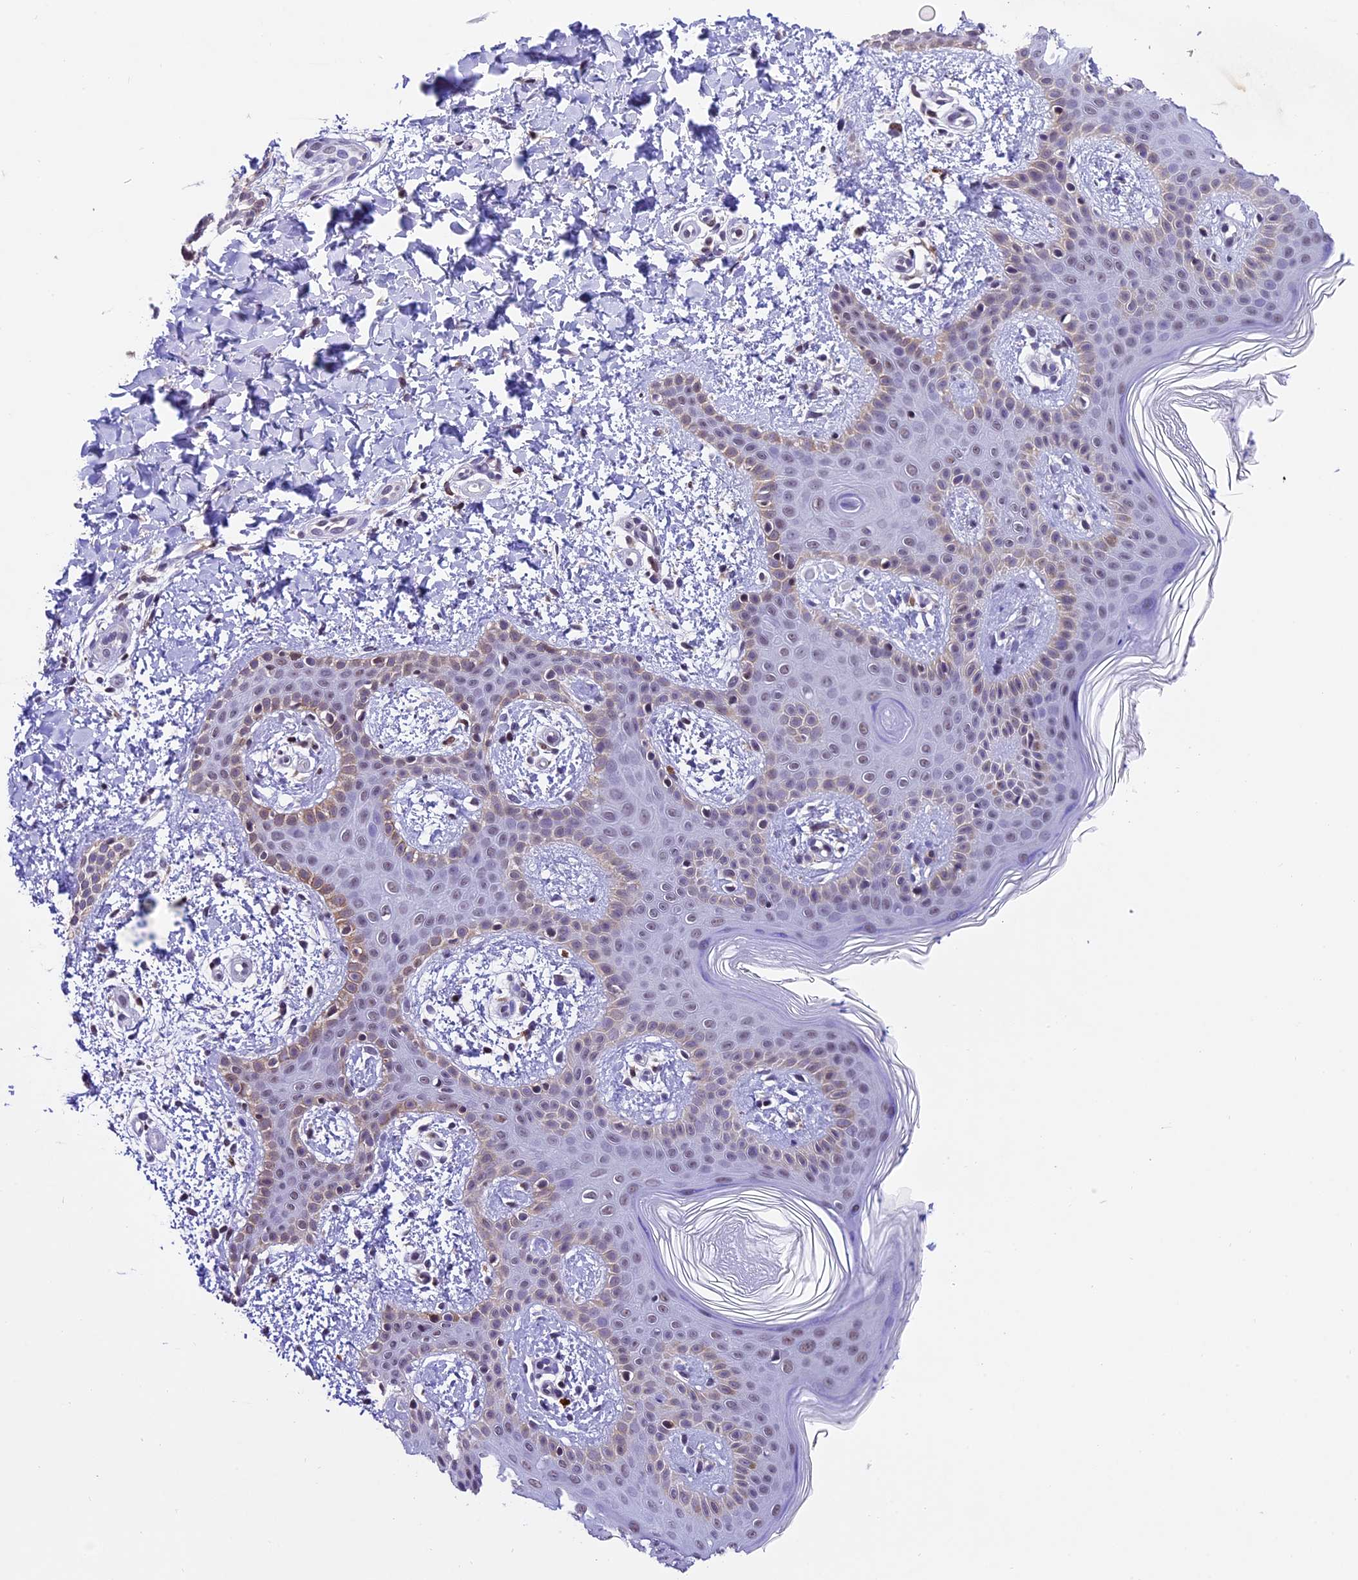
{"staining": {"intensity": "negative", "quantity": "none", "location": "none"}, "tissue": "skin", "cell_type": "Fibroblasts", "image_type": "normal", "snomed": [{"axis": "morphology", "description": "Normal tissue, NOS"}, {"axis": "topography", "description": "Skin"}], "caption": "A photomicrograph of skin stained for a protein reveals no brown staining in fibroblasts.", "gene": "CARS2", "patient": {"sex": "male", "age": 36}}